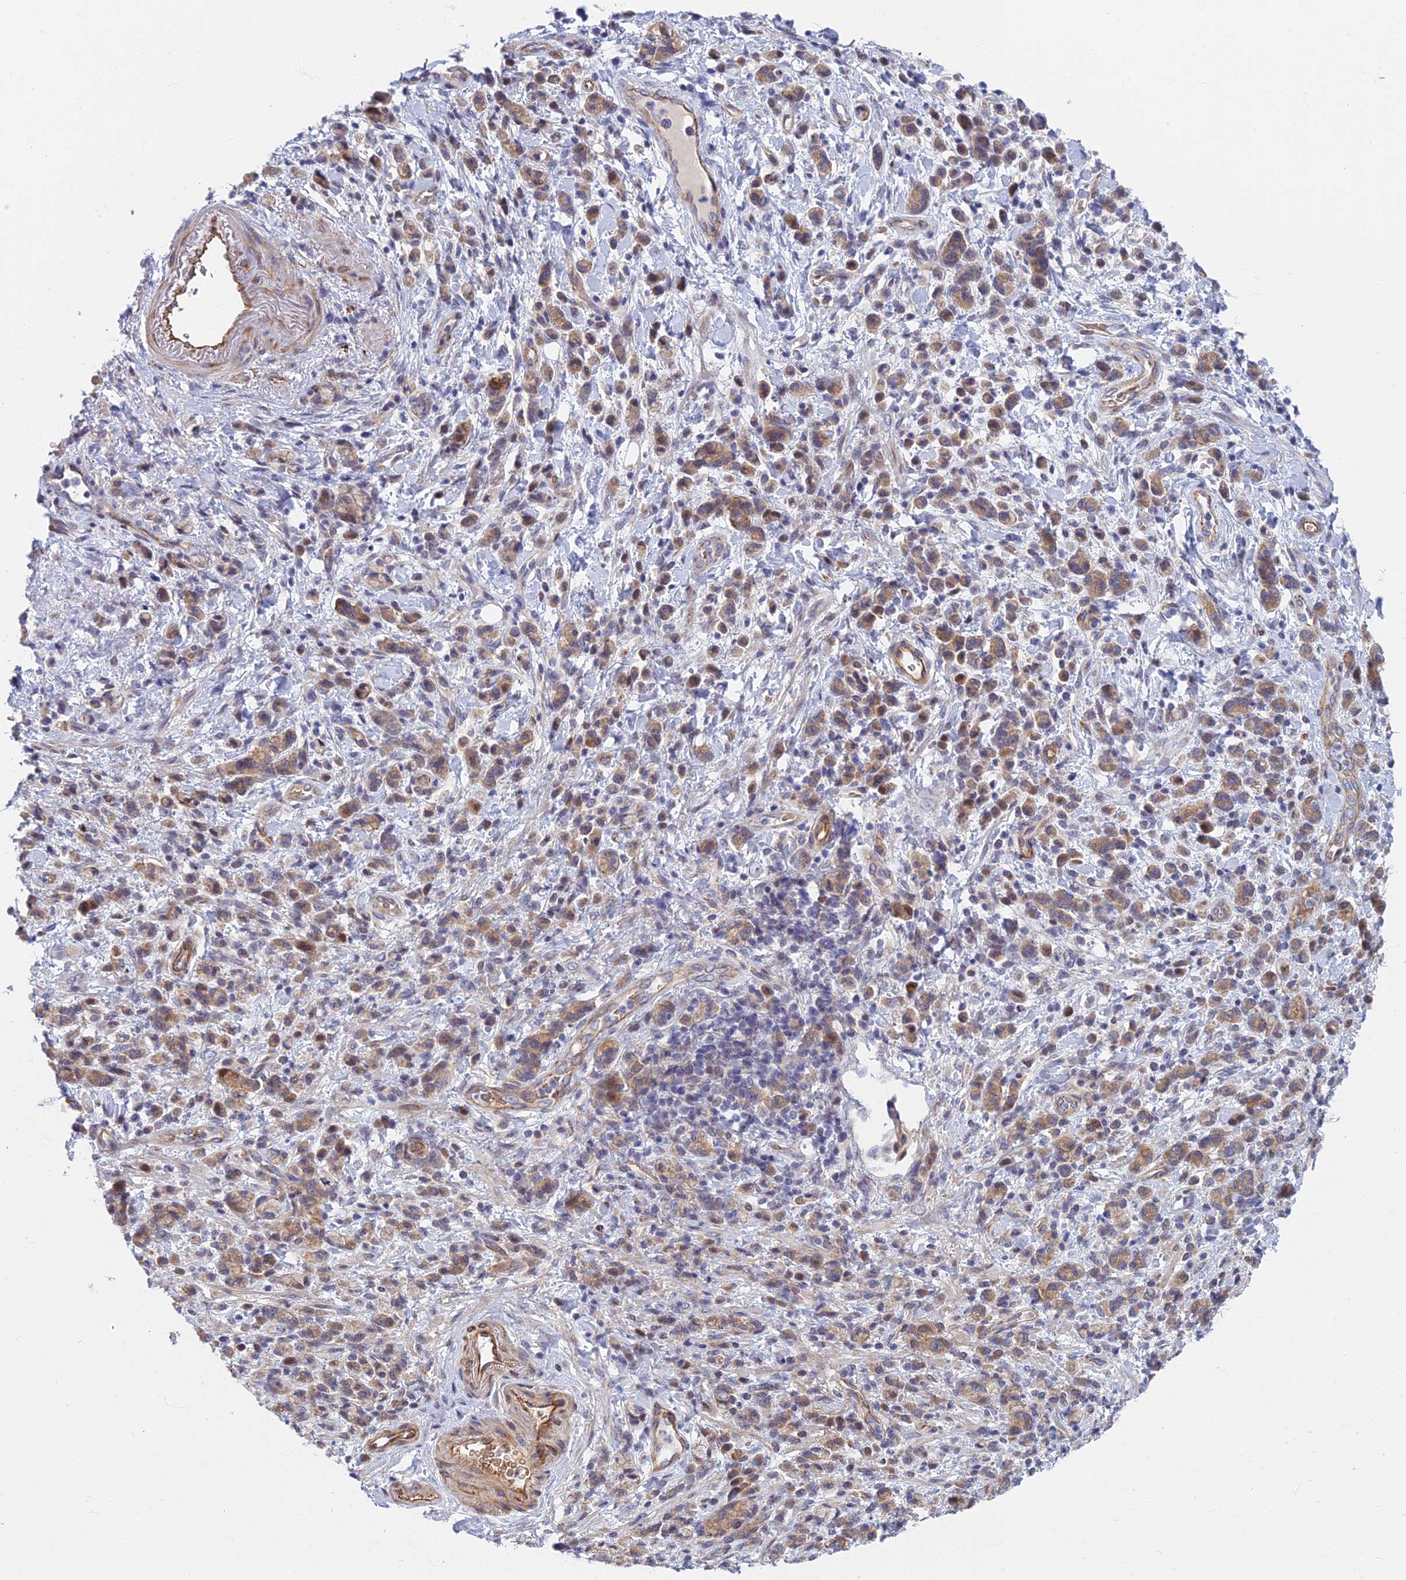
{"staining": {"intensity": "weak", "quantity": ">75%", "location": "cytoplasmic/membranous"}, "tissue": "stomach cancer", "cell_type": "Tumor cells", "image_type": "cancer", "snomed": [{"axis": "morphology", "description": "Adenocarcinoma, NOS"}, {"axis": "topography", "description": "Stomach"}], "caption": "Stomach cancer (adenocarcinoma) was stained to show a protein in brown. There is low levels of weak cytoplasmic/membranous staining in approximately >75% of tumor cells.", "gene": "RHBDL2", "patient": {"sex": "male", "age": 77}}